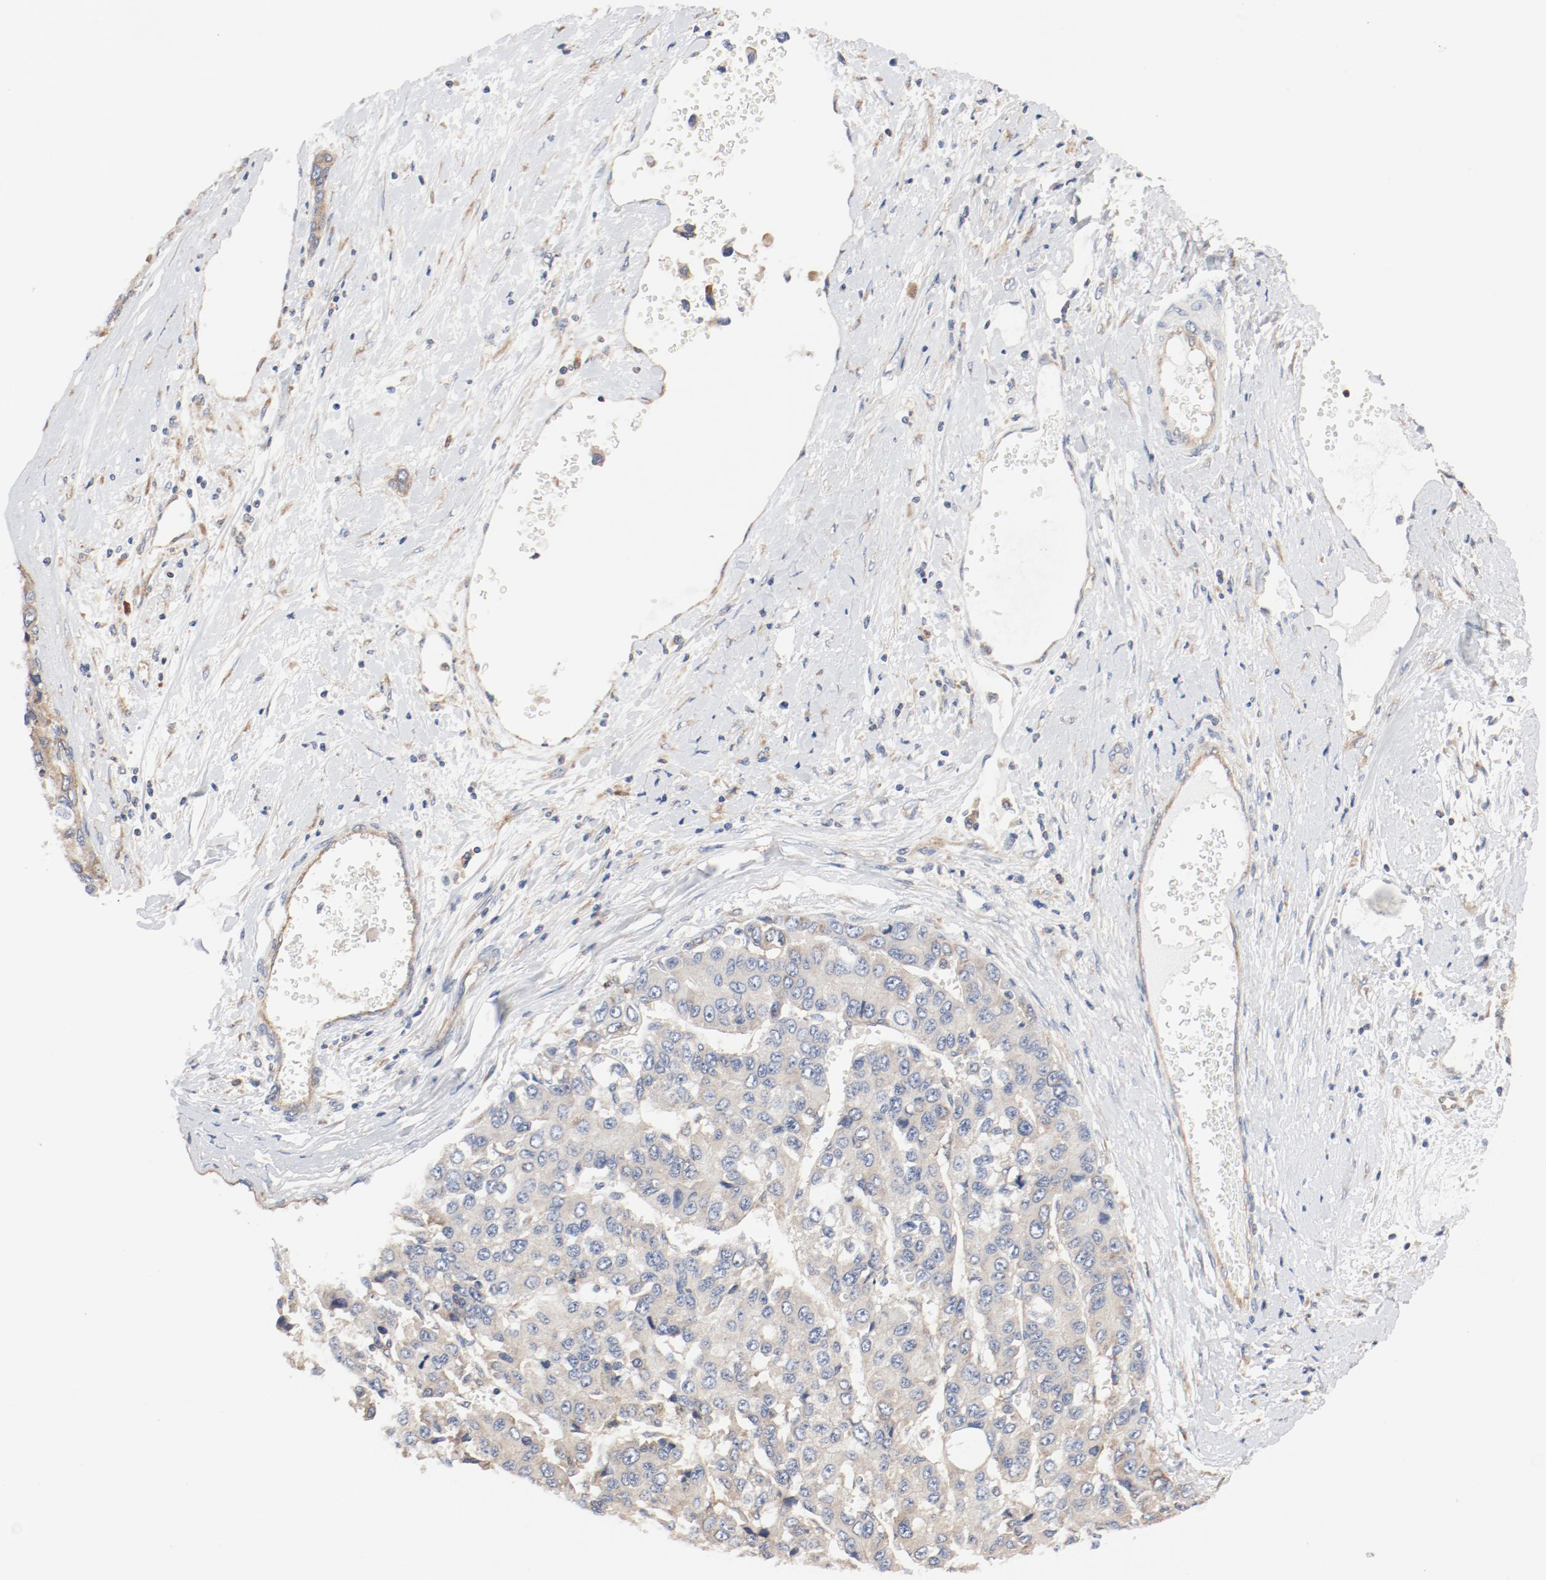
{"staining": {"intensity": "weak", "quantity": ">75%", "location": "cytoplasmic/membranous"}, "tissue": "liver cancer", "cell_type": "Tumor cells", "image_type": "cancer", "snomed": [{"axis": "morphology", "description": "Carcinoma, Hepatocellular, NOS"}, {"axis": "topography", "description": "Liver"}], "caption": "Immunohistochemistry (IHC) image of human liver hepatocellular carcinoma stained for a protein (brown), which shows low levels of weak cytoplasmic/membranous staining in approximately >75% of tumor cells.", "gene": "RPS6", "patient": {"sex": "female", "age": 66}}